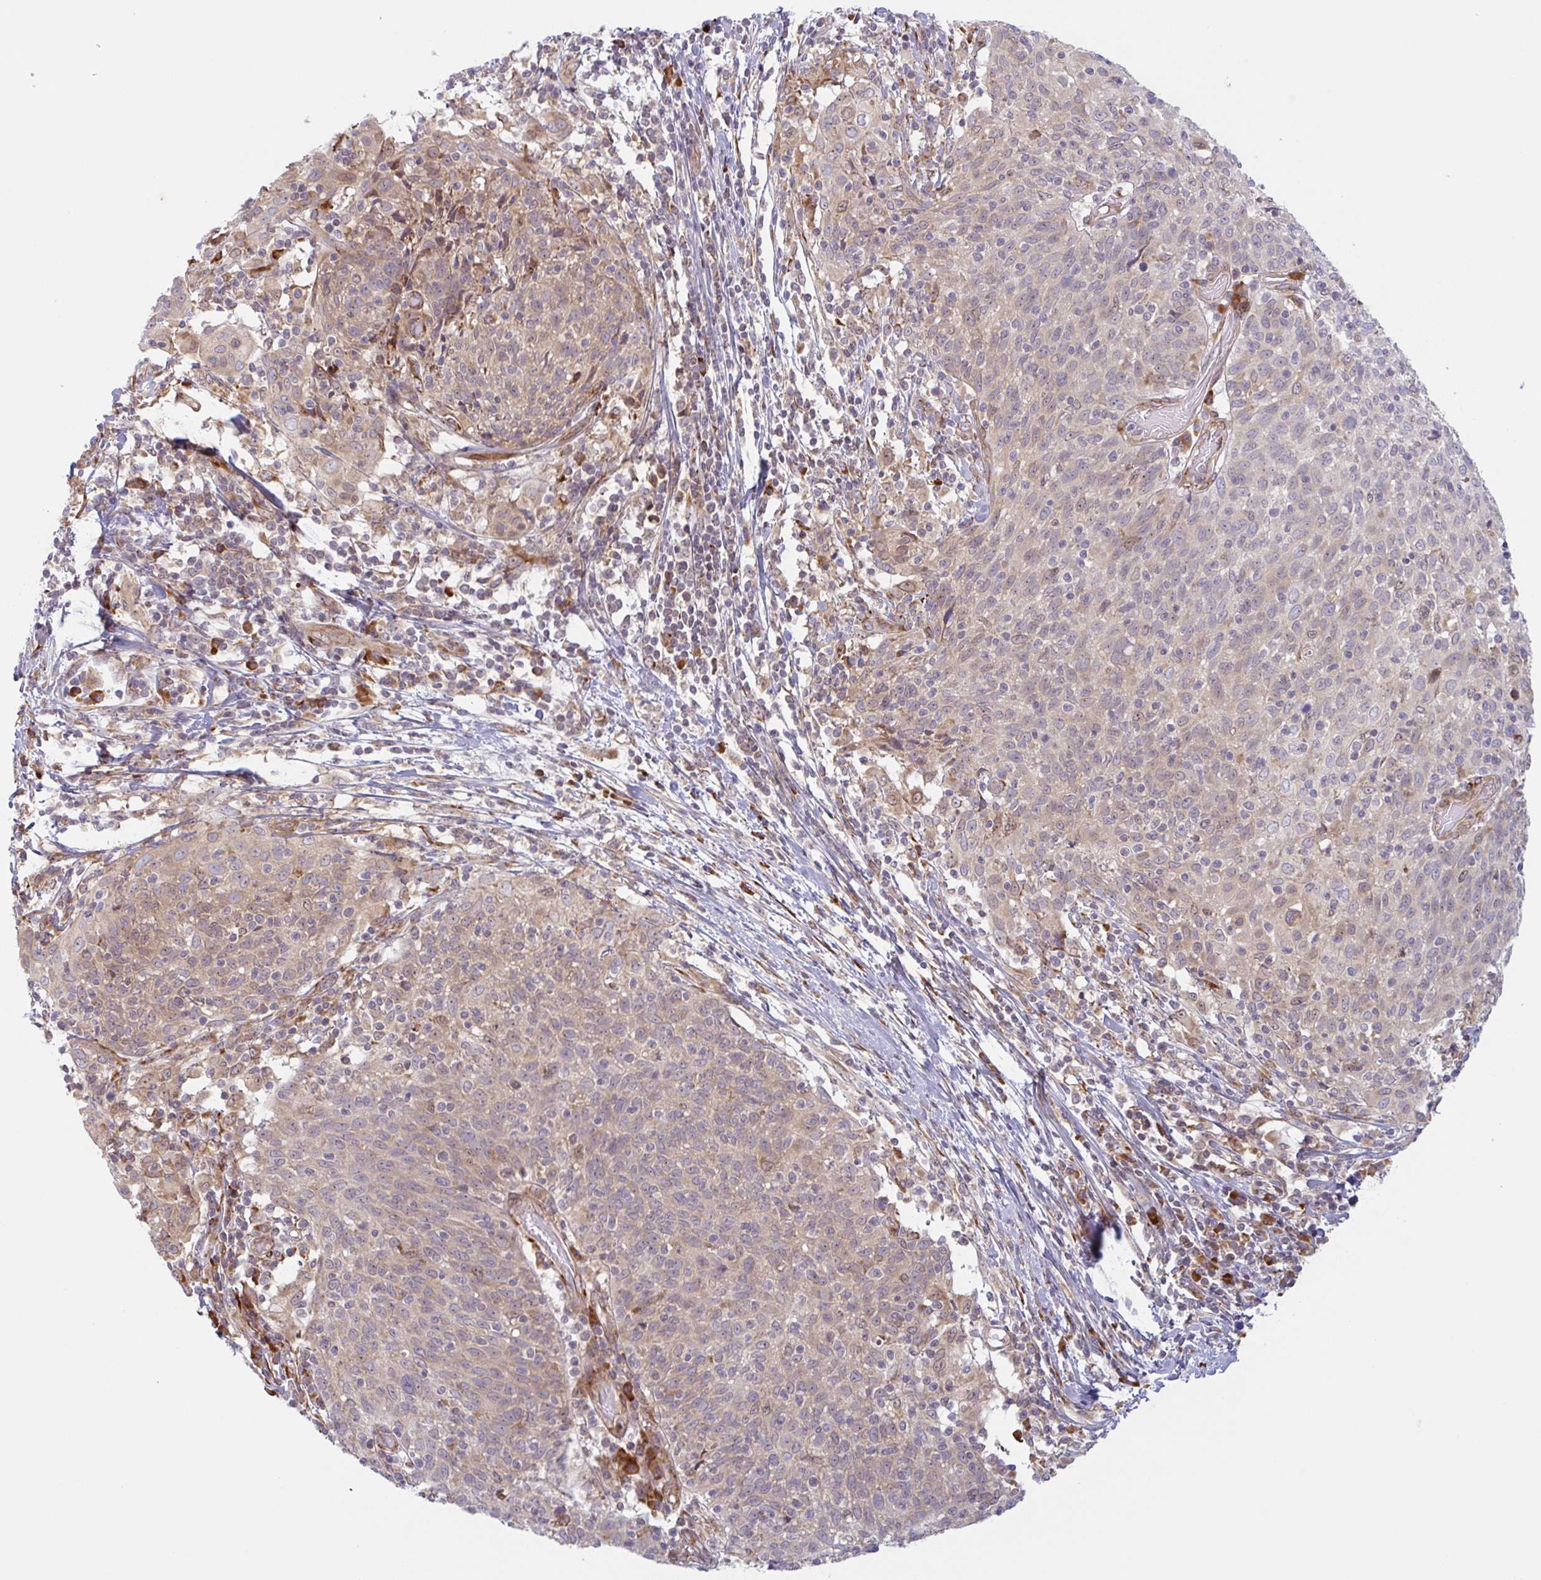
{"staining": {"intensity": "weak", "quantity": "25%-75%", "location": "cytoplasmic/membranous"}, "tissue": "cervical cancer", "cell_type": "Tumor cells", "image_type": "cancer", "snomed": [{"axis": "morphology", "description": "Squamous cell carcinoma, NOS"}, {"axis": "topography", "description": "Cervix"}], "caption": "The image reveals staining of cervical squamous cell carcinoma, revealing weak cytoplasmic/membranous protein expression (brown color) within tumor cells.", "gene": "RIT1", "patient": {"sex": "female", "age": 52}}